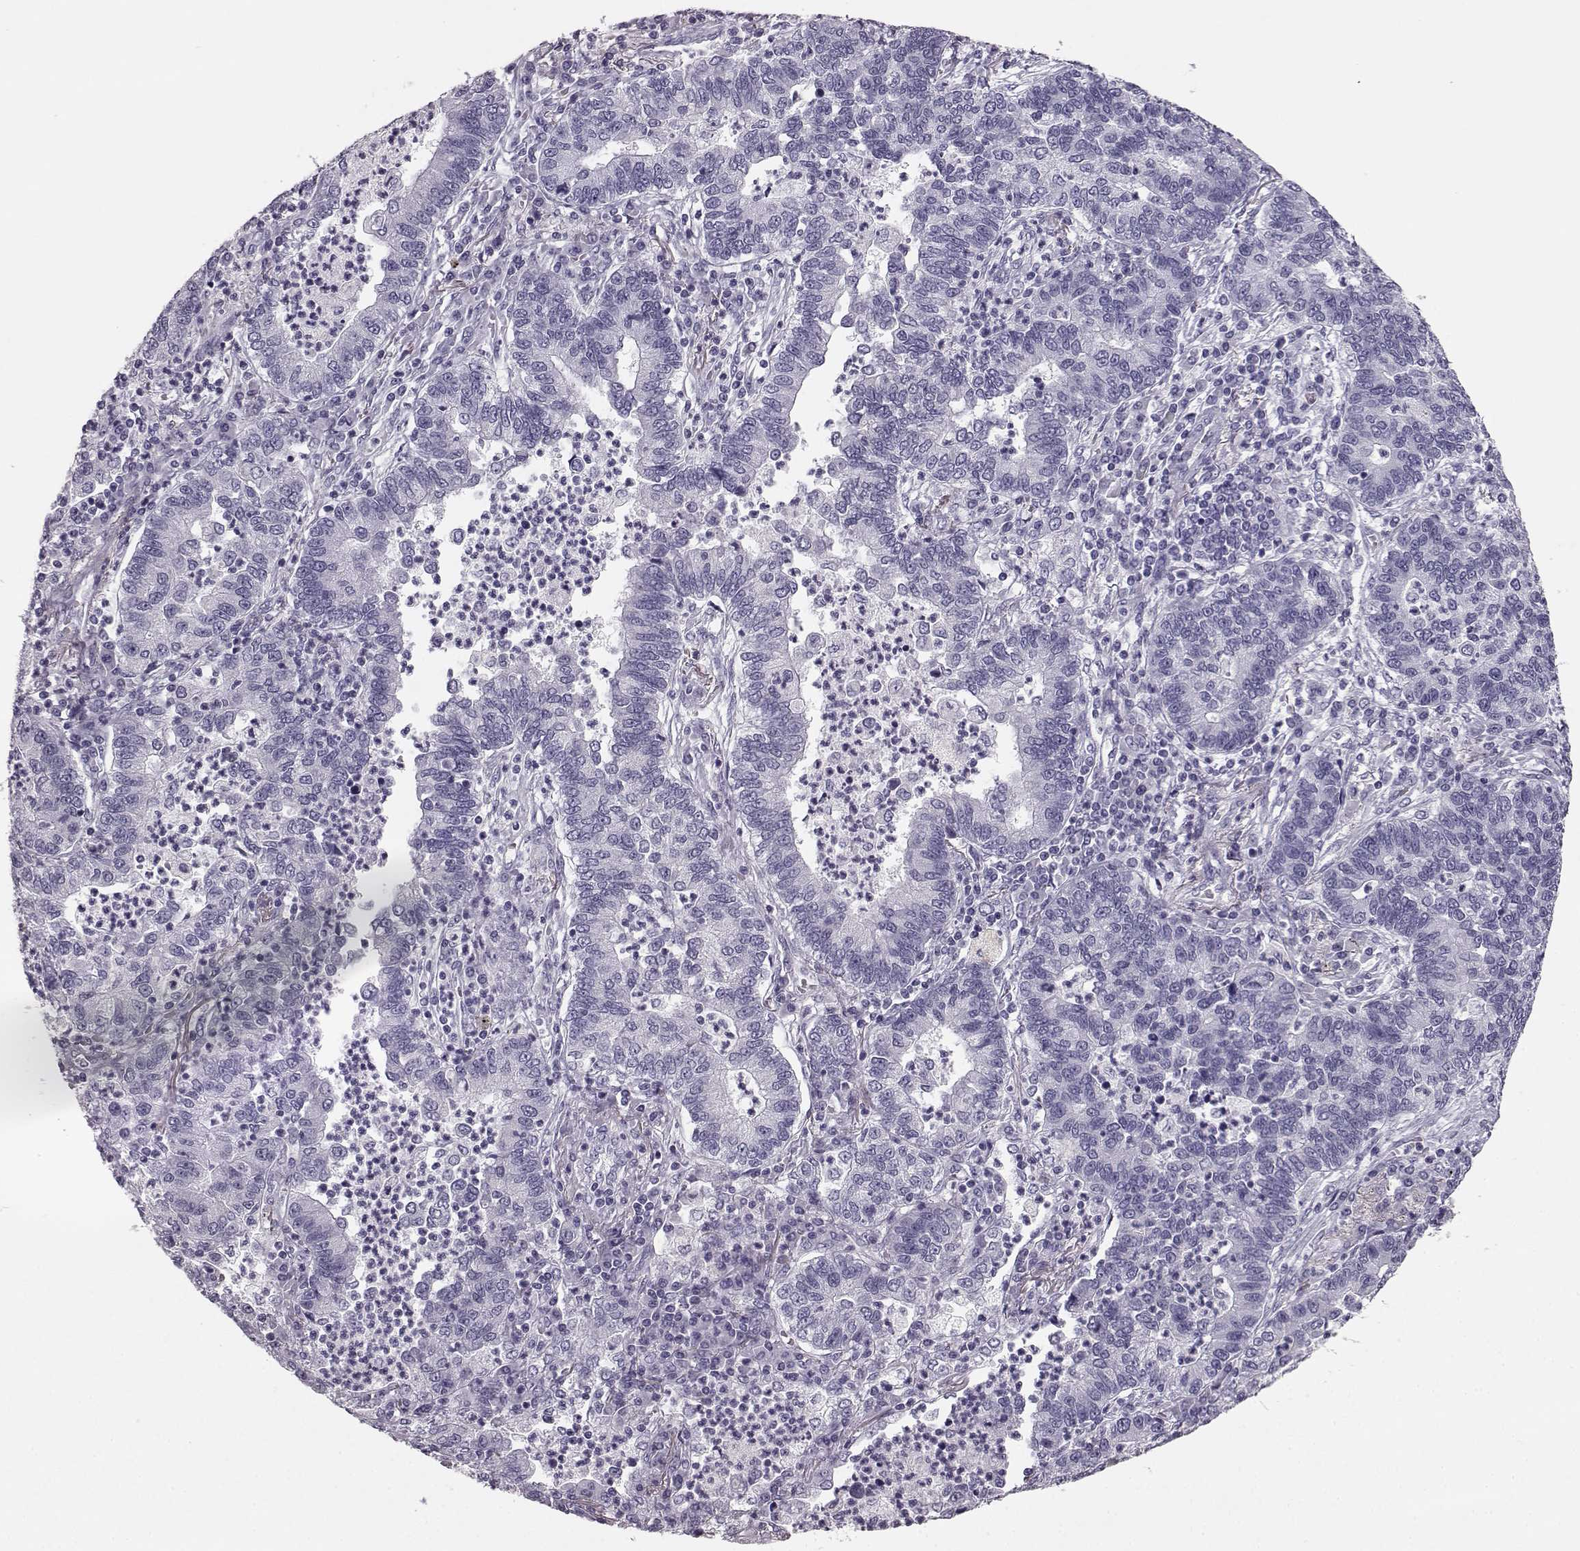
{"staining": {"intensity": "negative", "quantity": "none", "location": "none"}, "tissue": "lung cancer", "cell_type": "Tumor cells", "image_type": "cancer", "snomed": [{"axis": "morphology", "description": "Adenocarcinoma, NOS"}, {"axis": "topography", "description": "Lung"}], "caption": "IHC micrograph of human adenocarcinoma (lung) stained for a protein (brown), which shows no positivity in tumor cells.", "gene": "BFSP2", "patient": {"sex": "female", "age": 57}}